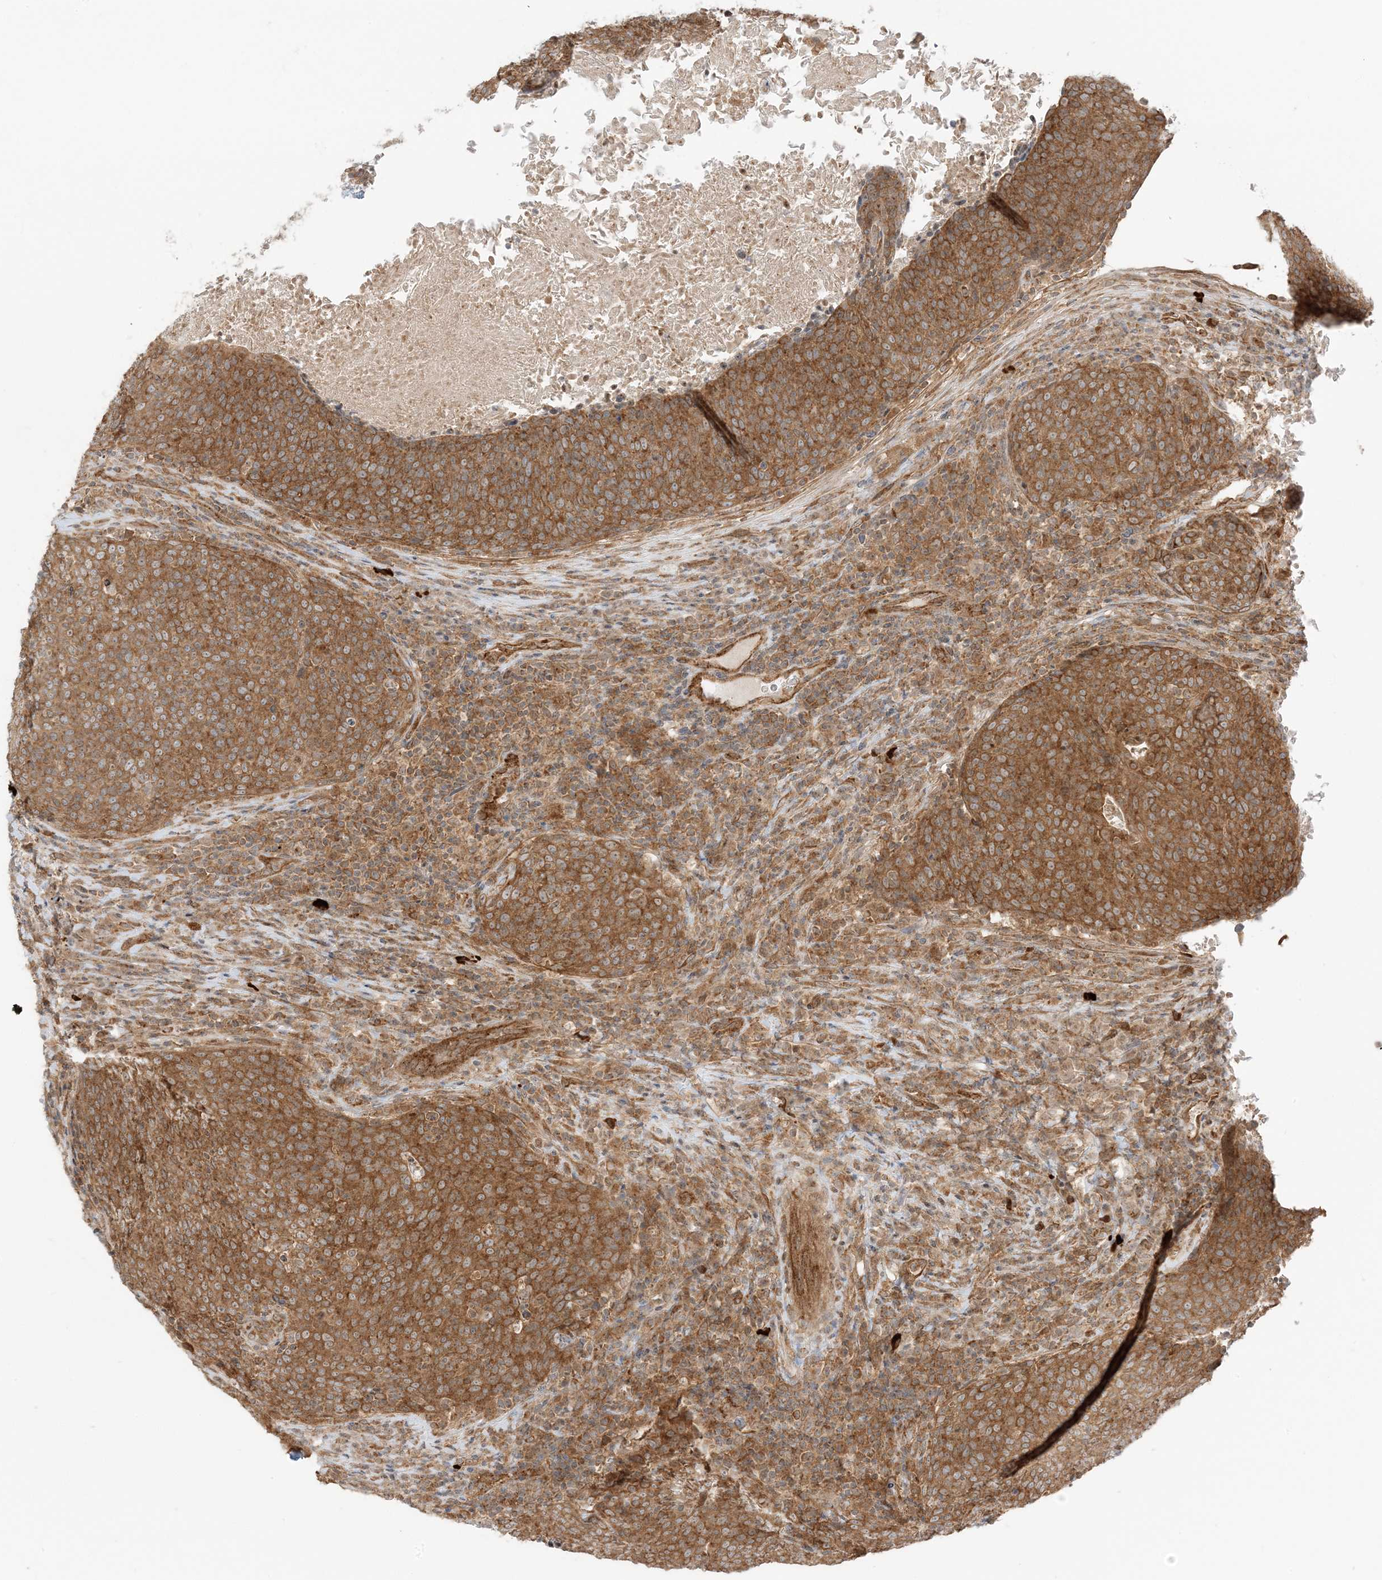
{"staining": {"intensity": "moderate", "quantity": ">75%", "location": "cytoplasmic/membranous"}, "tissue": "head and neck cancer", "cell_type": "Tumor cells", "image_type": "cancer", "snomed": [{"axis": "morphology", "description": "Squamous cell carcinoma, NOS"}, {"axis": "morphology", "description": "Squamous cell carcinoma, metastatic, NOS"}, {"axis": "topography", "description": "Lymph node"}, {"axis": "topography", "description": "Head-Neck"}], "caption": "Immunohistochemistry (IHC) staining of head and neck cancer, which shows medium levels of moderate cytoplasmic/membranous expression in about >75% of tumor cells indicating moderate cytoplasmic/membranous protein expression. The staining was performed using DAB (brown) for protein detection and nuclei were counterstained in hematoxylin (blue).", "gene": "UBAP2L", "patient": {"sex": "male", "age": 62}}